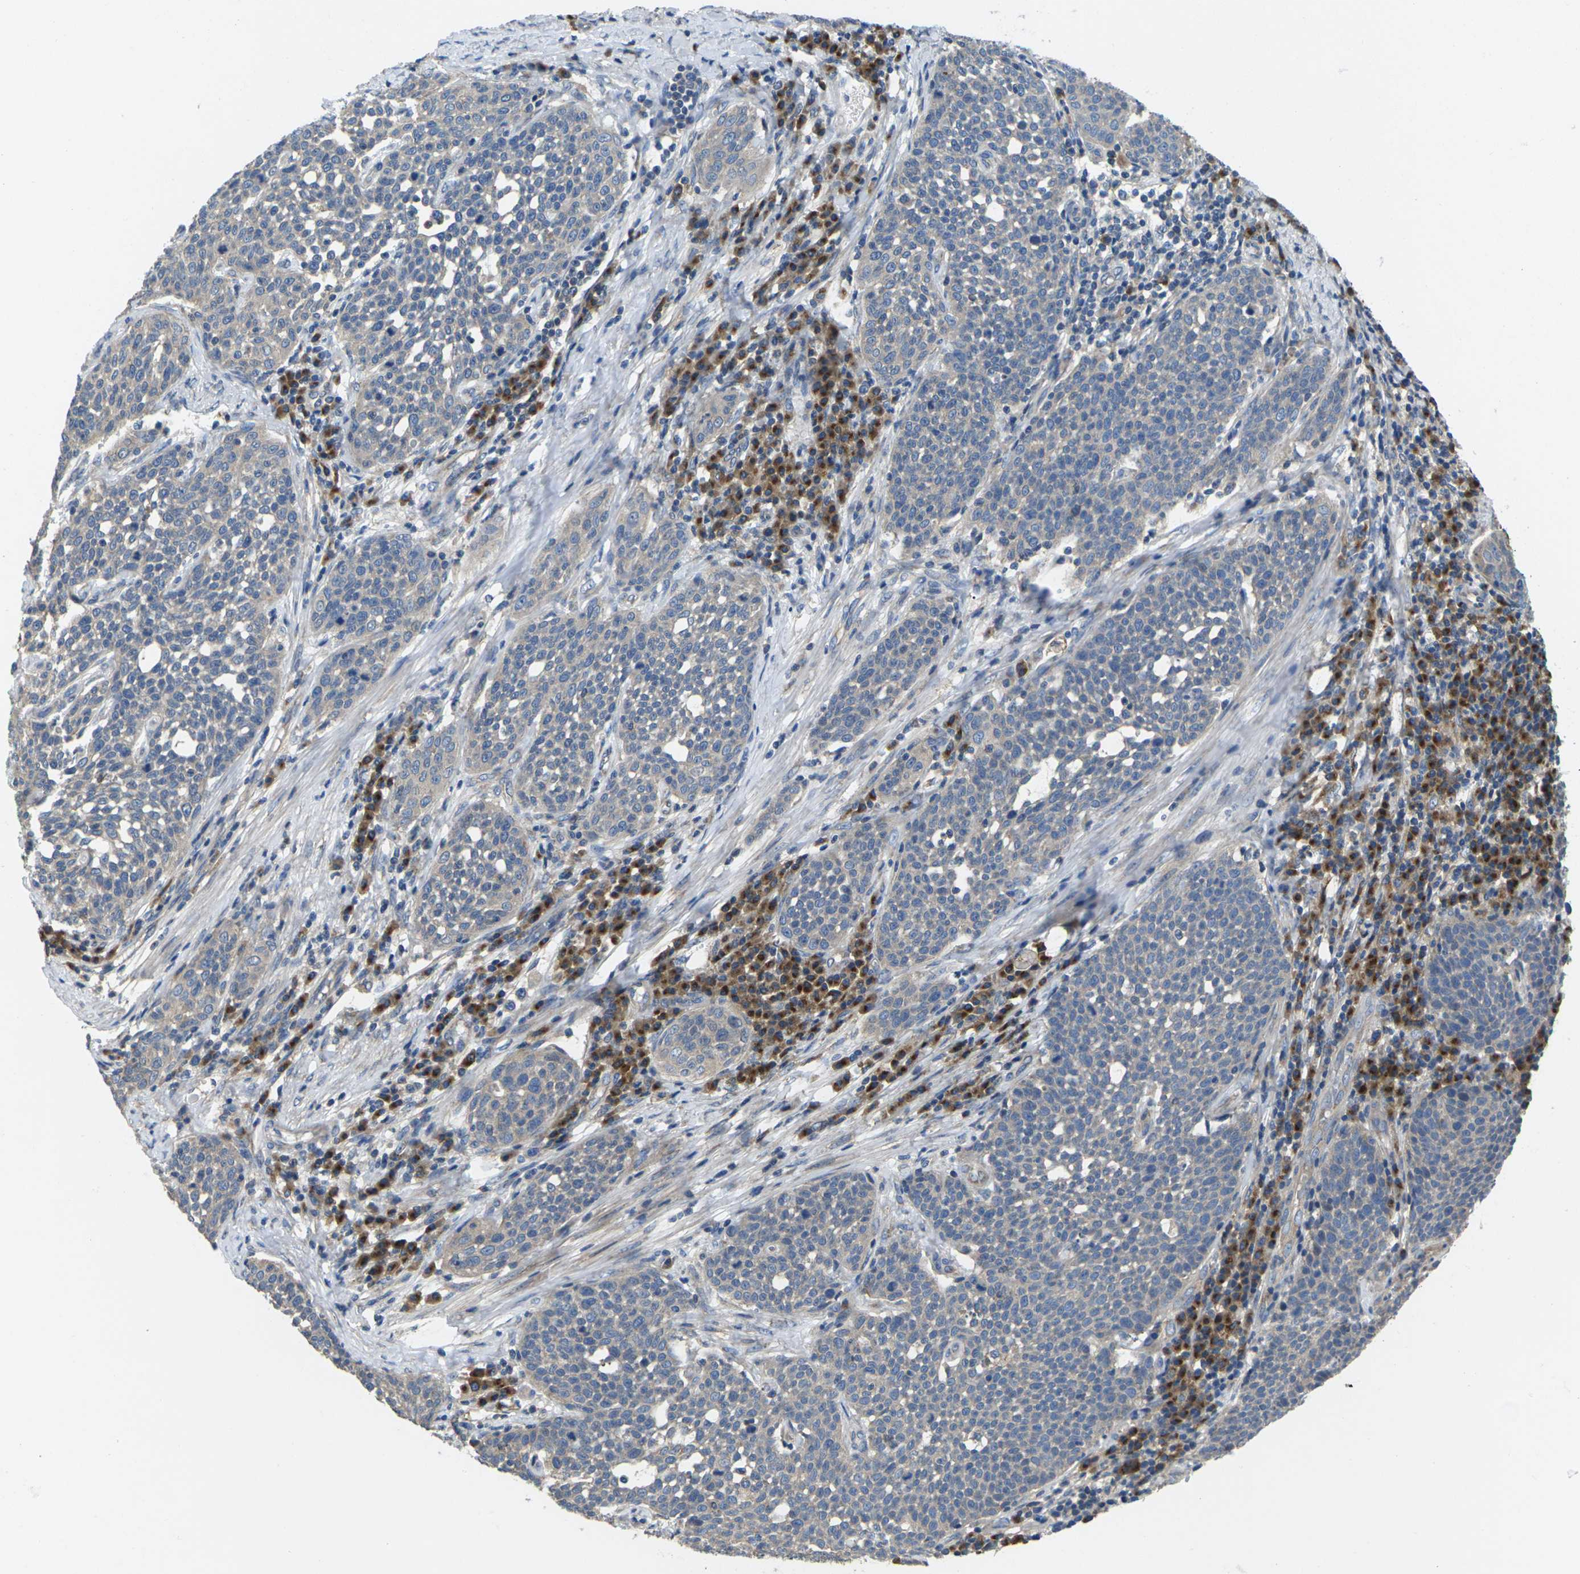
{"staining": {"intensity": "weak", "quantity": "<25%", "location": "cytoplasmic/membranous"}, "tissue": "cervical cancer", "cell_type": "Tumor cells", "image_type": "cancer", "snomed": [{"axis": "morphology", "description": "Squamous cell carcinoma, NOS"}, {"axis": "topography", "description": "Cervix"}], "caption": "High magnification brightfield microscopy of cervical cancer stained with DAB (brown) and counterstained with hematoxylin (blue): tumor cells show no significant staining. Nuclei are stained in blue.", "gene": "TMCC2", "patient": {"sex": "female", "age": 34}}